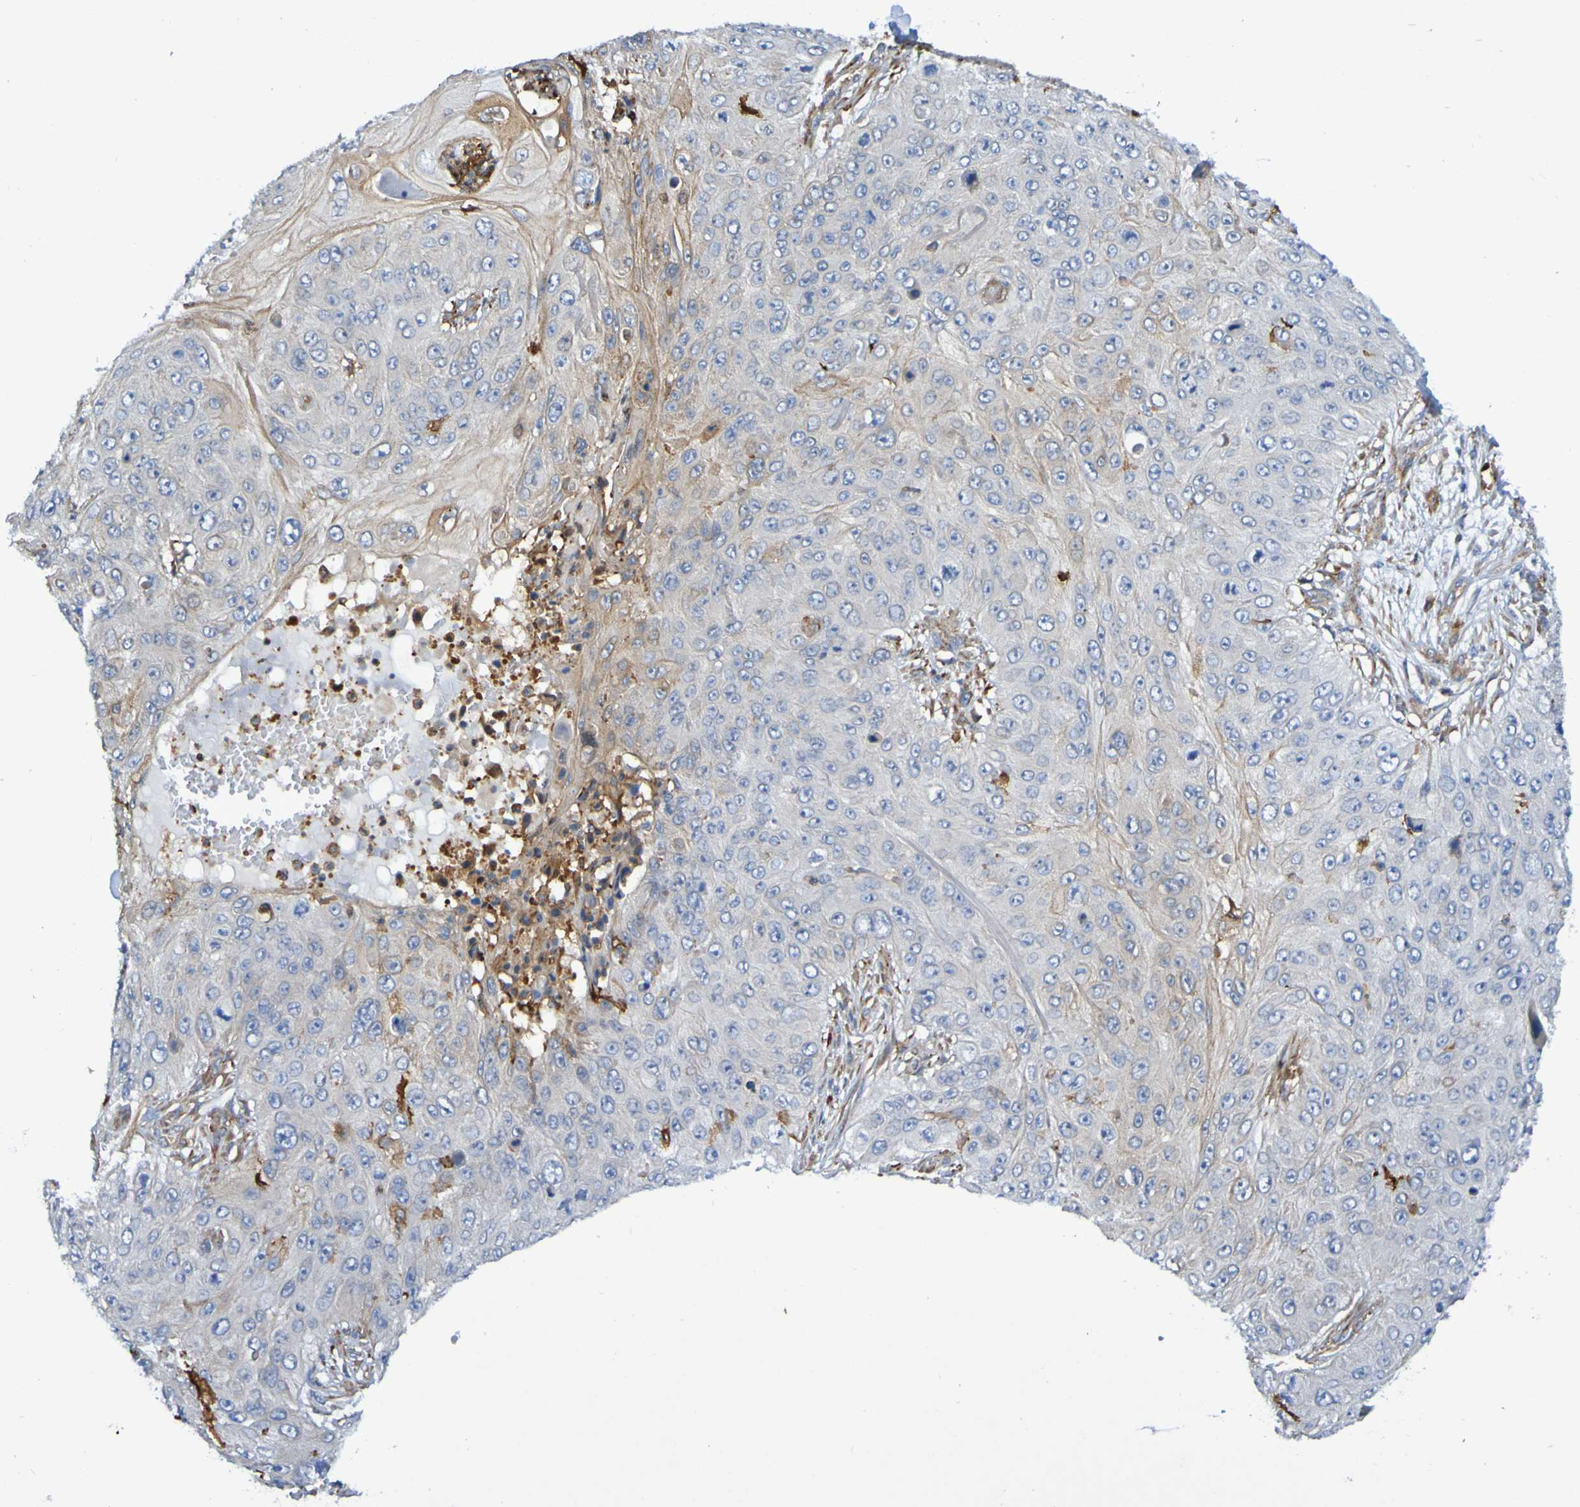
{"staining": {"intensity": "moderate", "quantity": "<25%", "location": "cytoplasmic/membranous"}, "tissue": "skin cancer", "cell_type": "Tumor cells", "image_type": "cancer", "snomed": [{"axis": "morphology", "description": "Squamous cell carcinoma, NOS"}, {"axis": "topography", "description": "Skin"}], "caption": "Protein expression analysis of human skin squamous cell carcinoma reveals moderate cytoplasmic/membranous positivity in about <25% of tumor cells.", "gene": "SCRG1", "patient": {"sex": "female", "age": 80}}